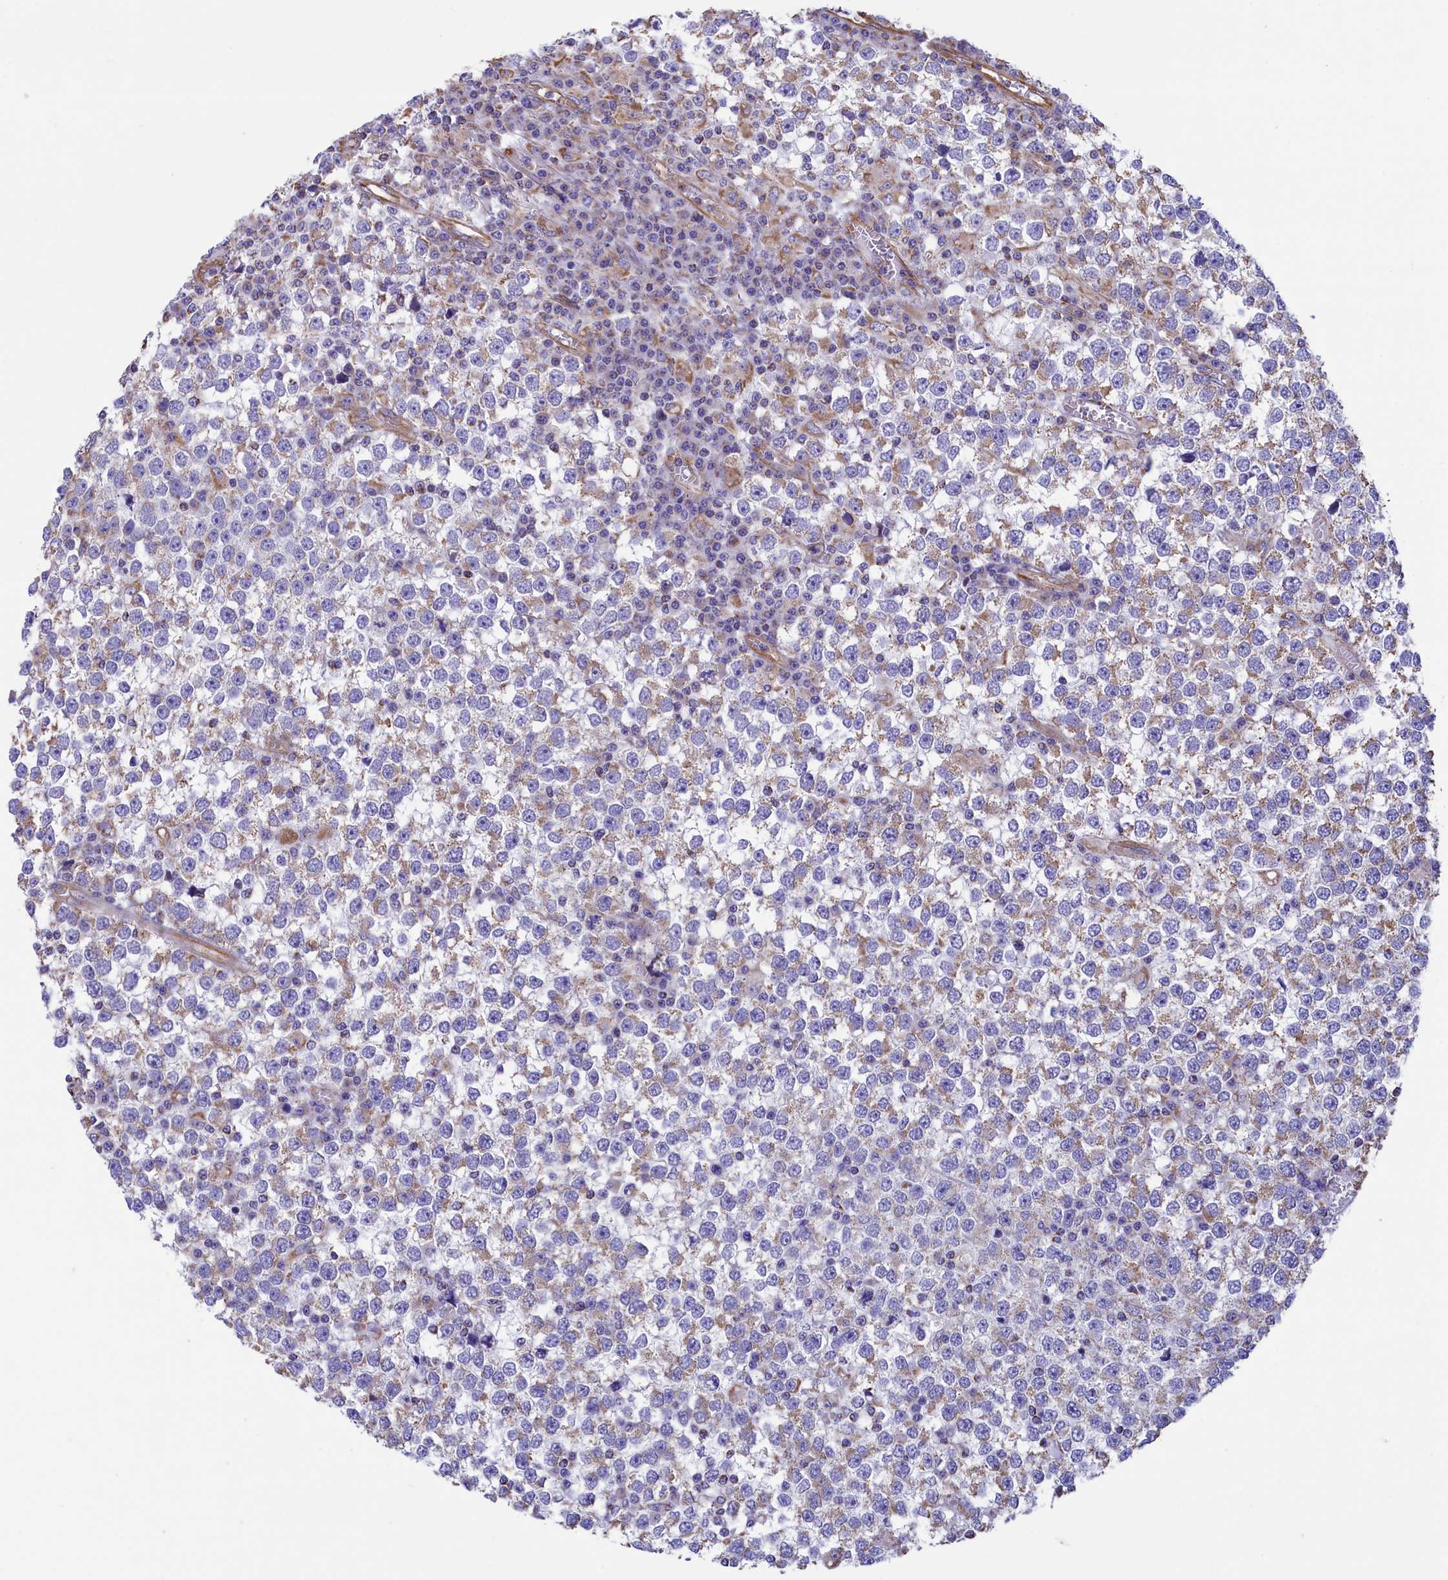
{"staining": {"intensity": "weak", "quantity": "25%-75%", "location": "cytoplasmic/membranous"}, "tissue": "testis cancer", "cell_type": "Tumor cells", "image_type": "cancer", "snomed": [{"axis": "morphology", "description": "Seminoma, NOS"}, {"axis": "topography", "description": "Testis"}], "caption": "Immunohistochemical staining of testis cancer (seminoma) exhibits weak cytoplasmic/membranous protein positivity in approximately 25%-75% of tumor cells.", "gene": "GATB", "patient": {"sex": "male", "age": 65}}